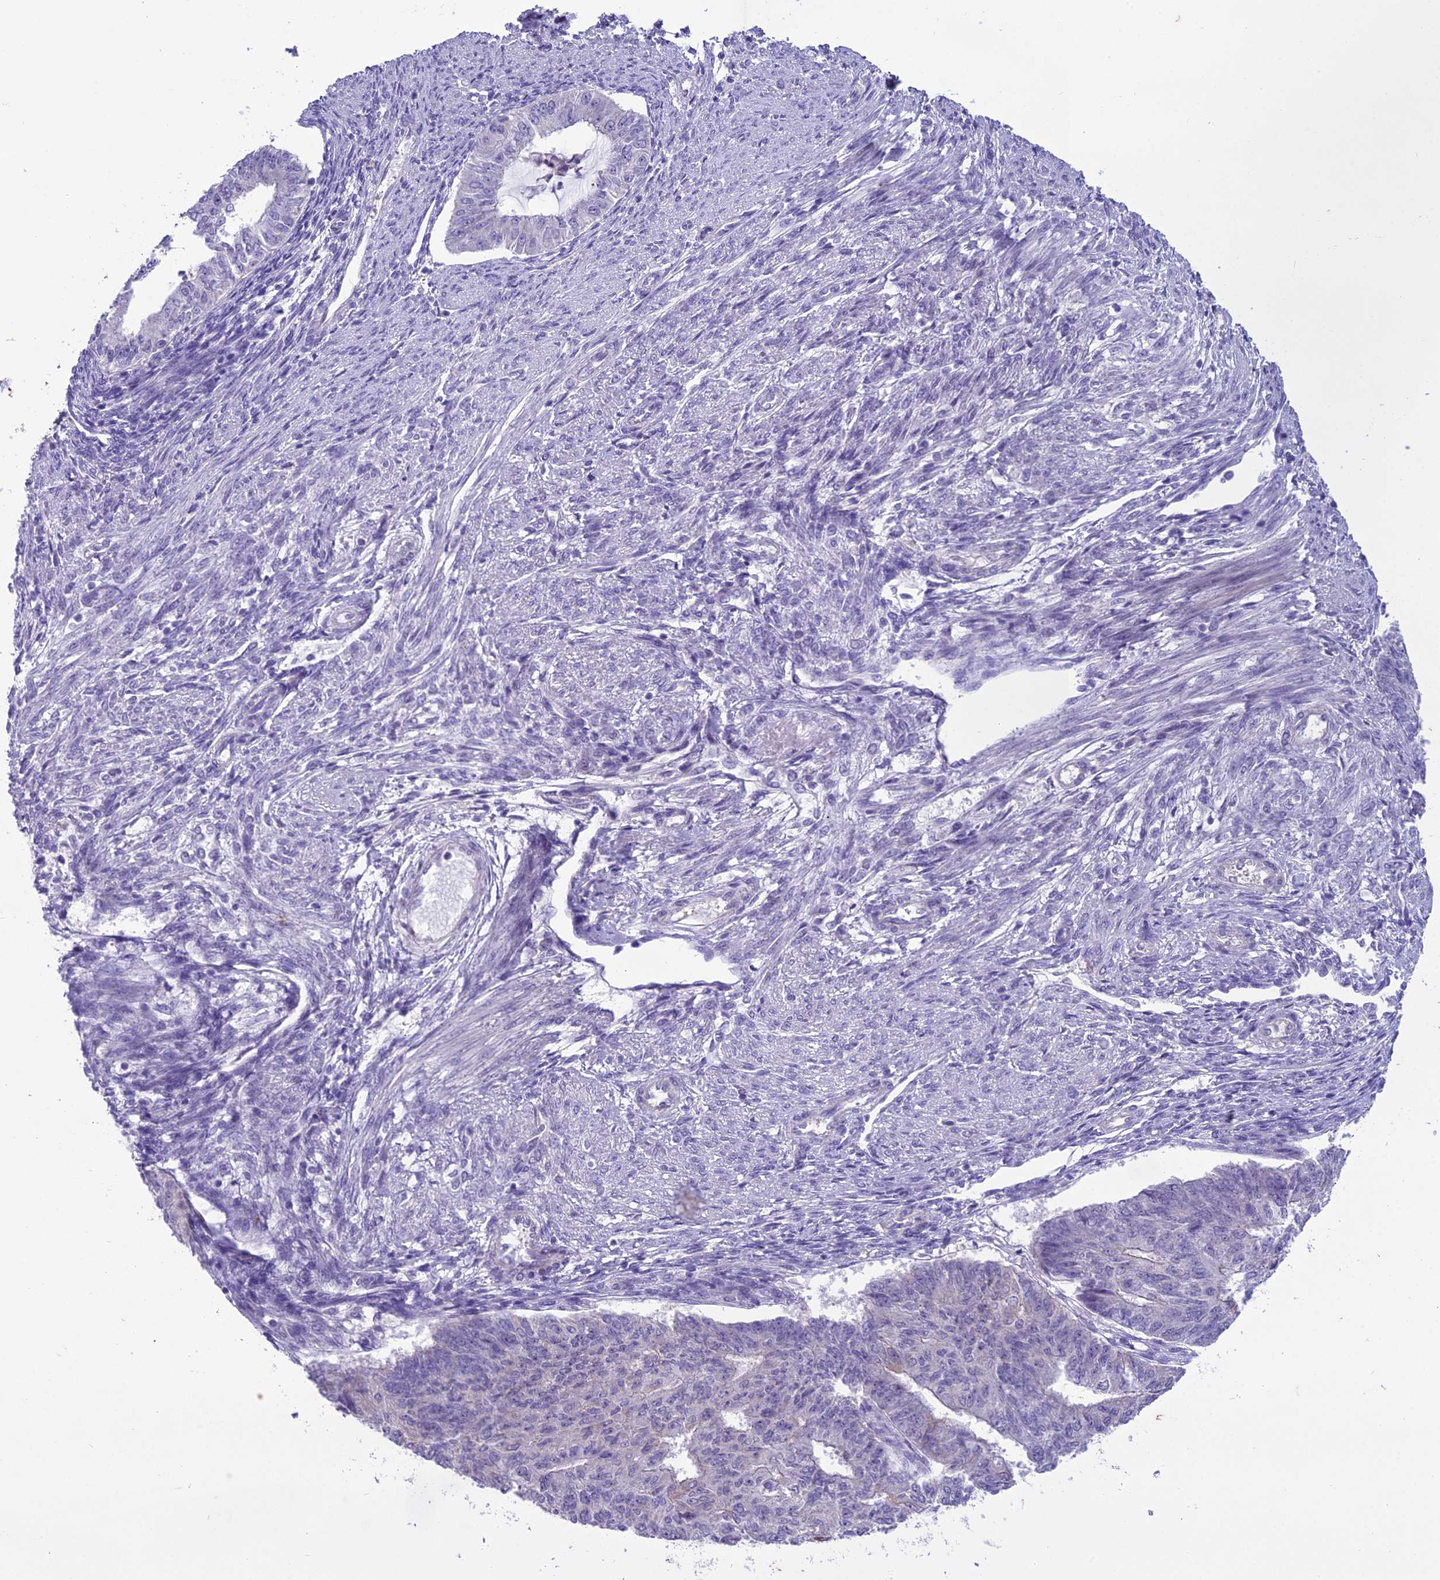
{"staining": {"intensity": "weak", "quantity": "<25%", "location": "cytoplasmic/membranous"}, "tissue": "endometrial cancer", "cell_type": "Tumor cells", "image_type": "cancer", "snomed": [{"axis": "morphology", "description": "Adenocarcinoma, NOS"}, {"axis": "topography", "description": "Endometrium"}], "caption": "An immunohistochemistry (IHC) photomicrograph of endometrial adenocarcinoma is shown. There is no staining in tumor cells of endometrial adenocarcinoma.", "gene": "SCRT1", "patient": {"sex": "female", "age": 32}}